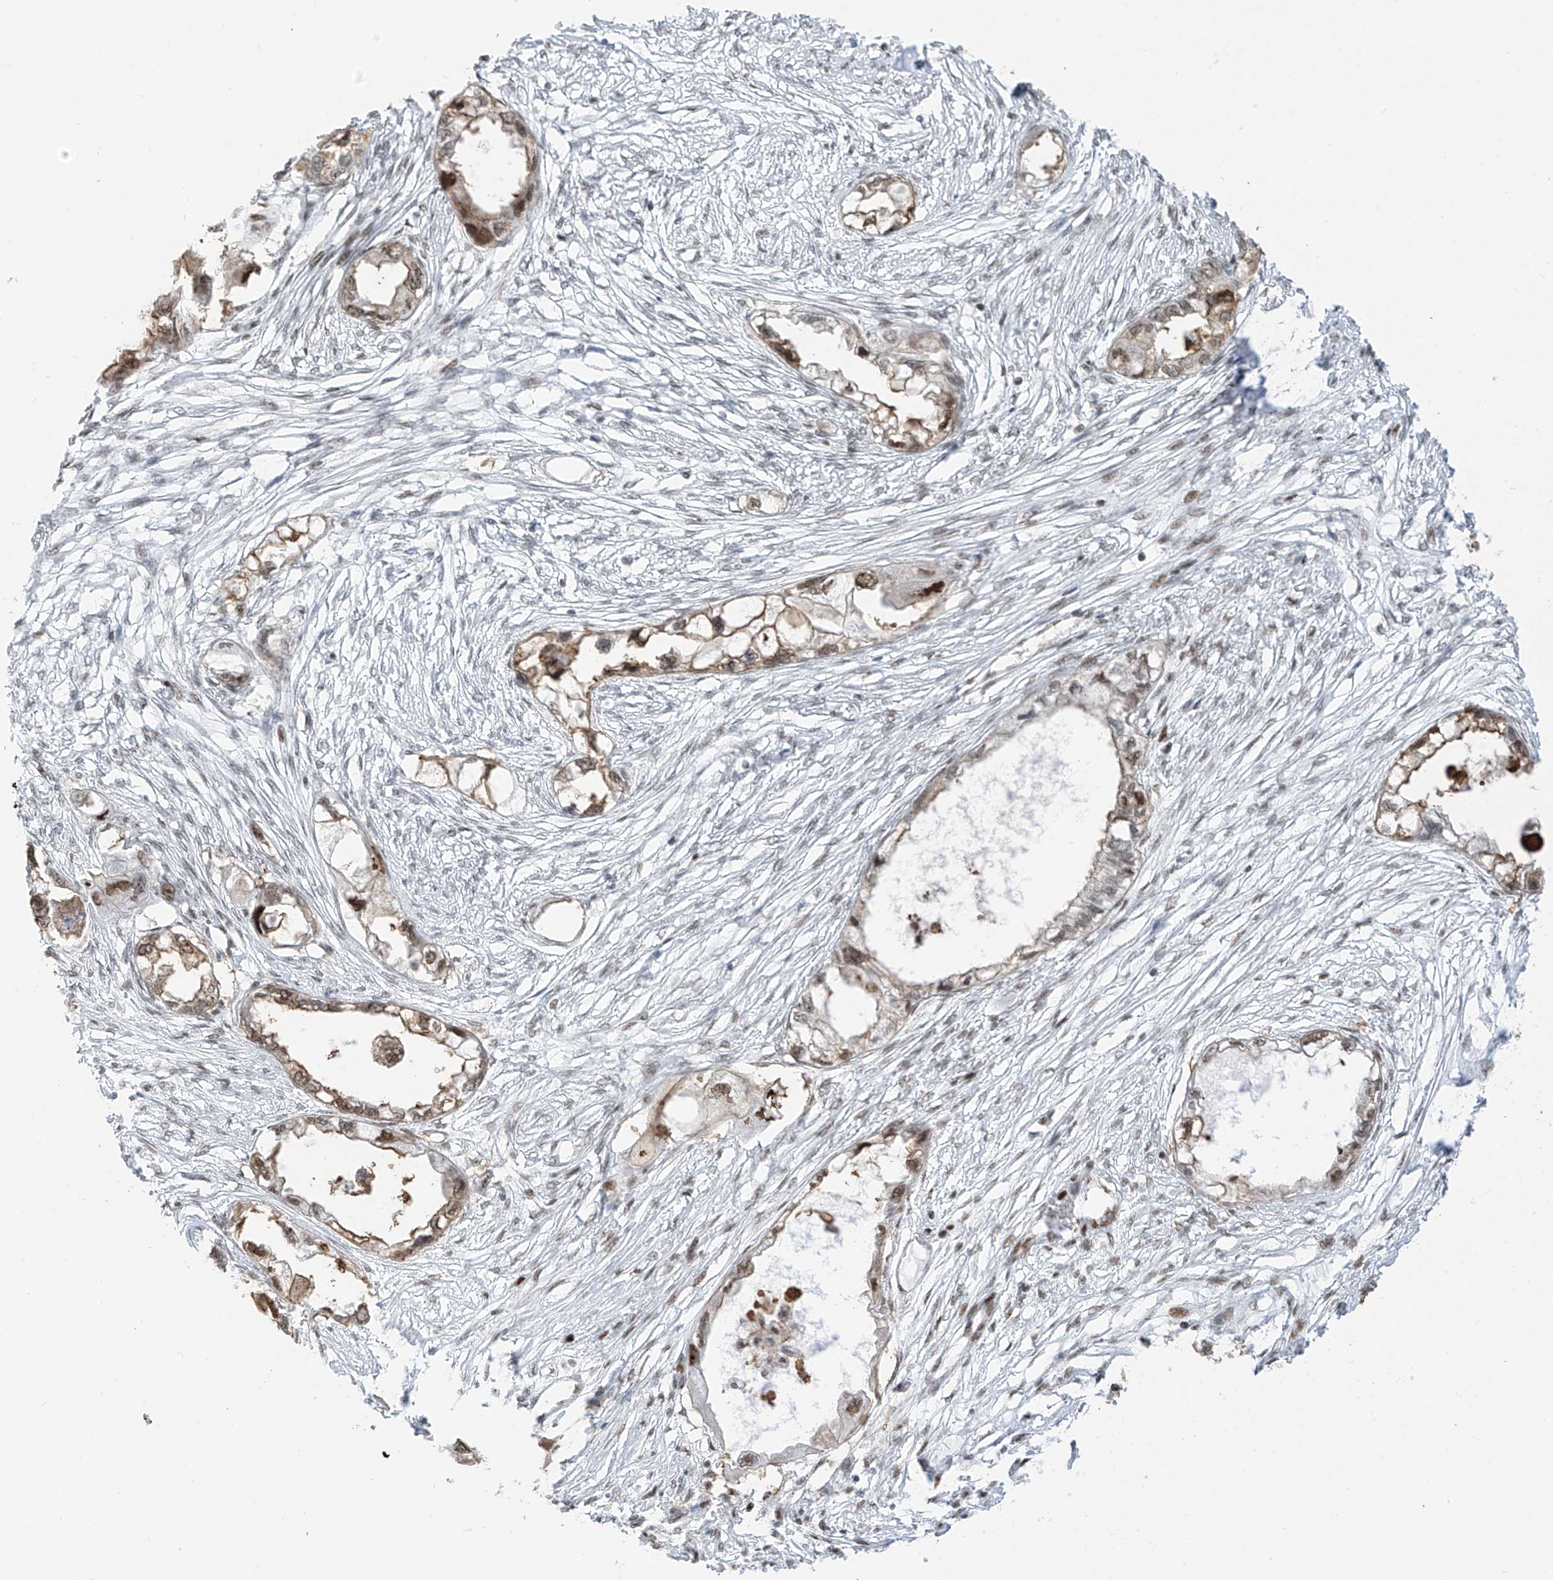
{"staining": {"intensity": "moderate", "quantity": ">75%", "location": "nuclear"}, "tissue": "endometrial cancer", "cell_type": "Tumor cells", "image_type": "cancer", "snomed": [{"axis": "morphology", "description": "Adenocarcinoma, NOS"}, {"axis": "morphology", "description": "Adenocarcinoma, metastatic, NOS"}, {"axis": "topography", "description": "Adipose tissue"}, {"axis": "topography", "description": "Endometrium"}], "caption": "The immunohistochemical stain shows moderate nuclear expression in tumor cells of metastatic adenocarcinoma (endometrial) tissue.", "gene": "ZCWPW2", "patient": {"sex": "female", "age": 67}}